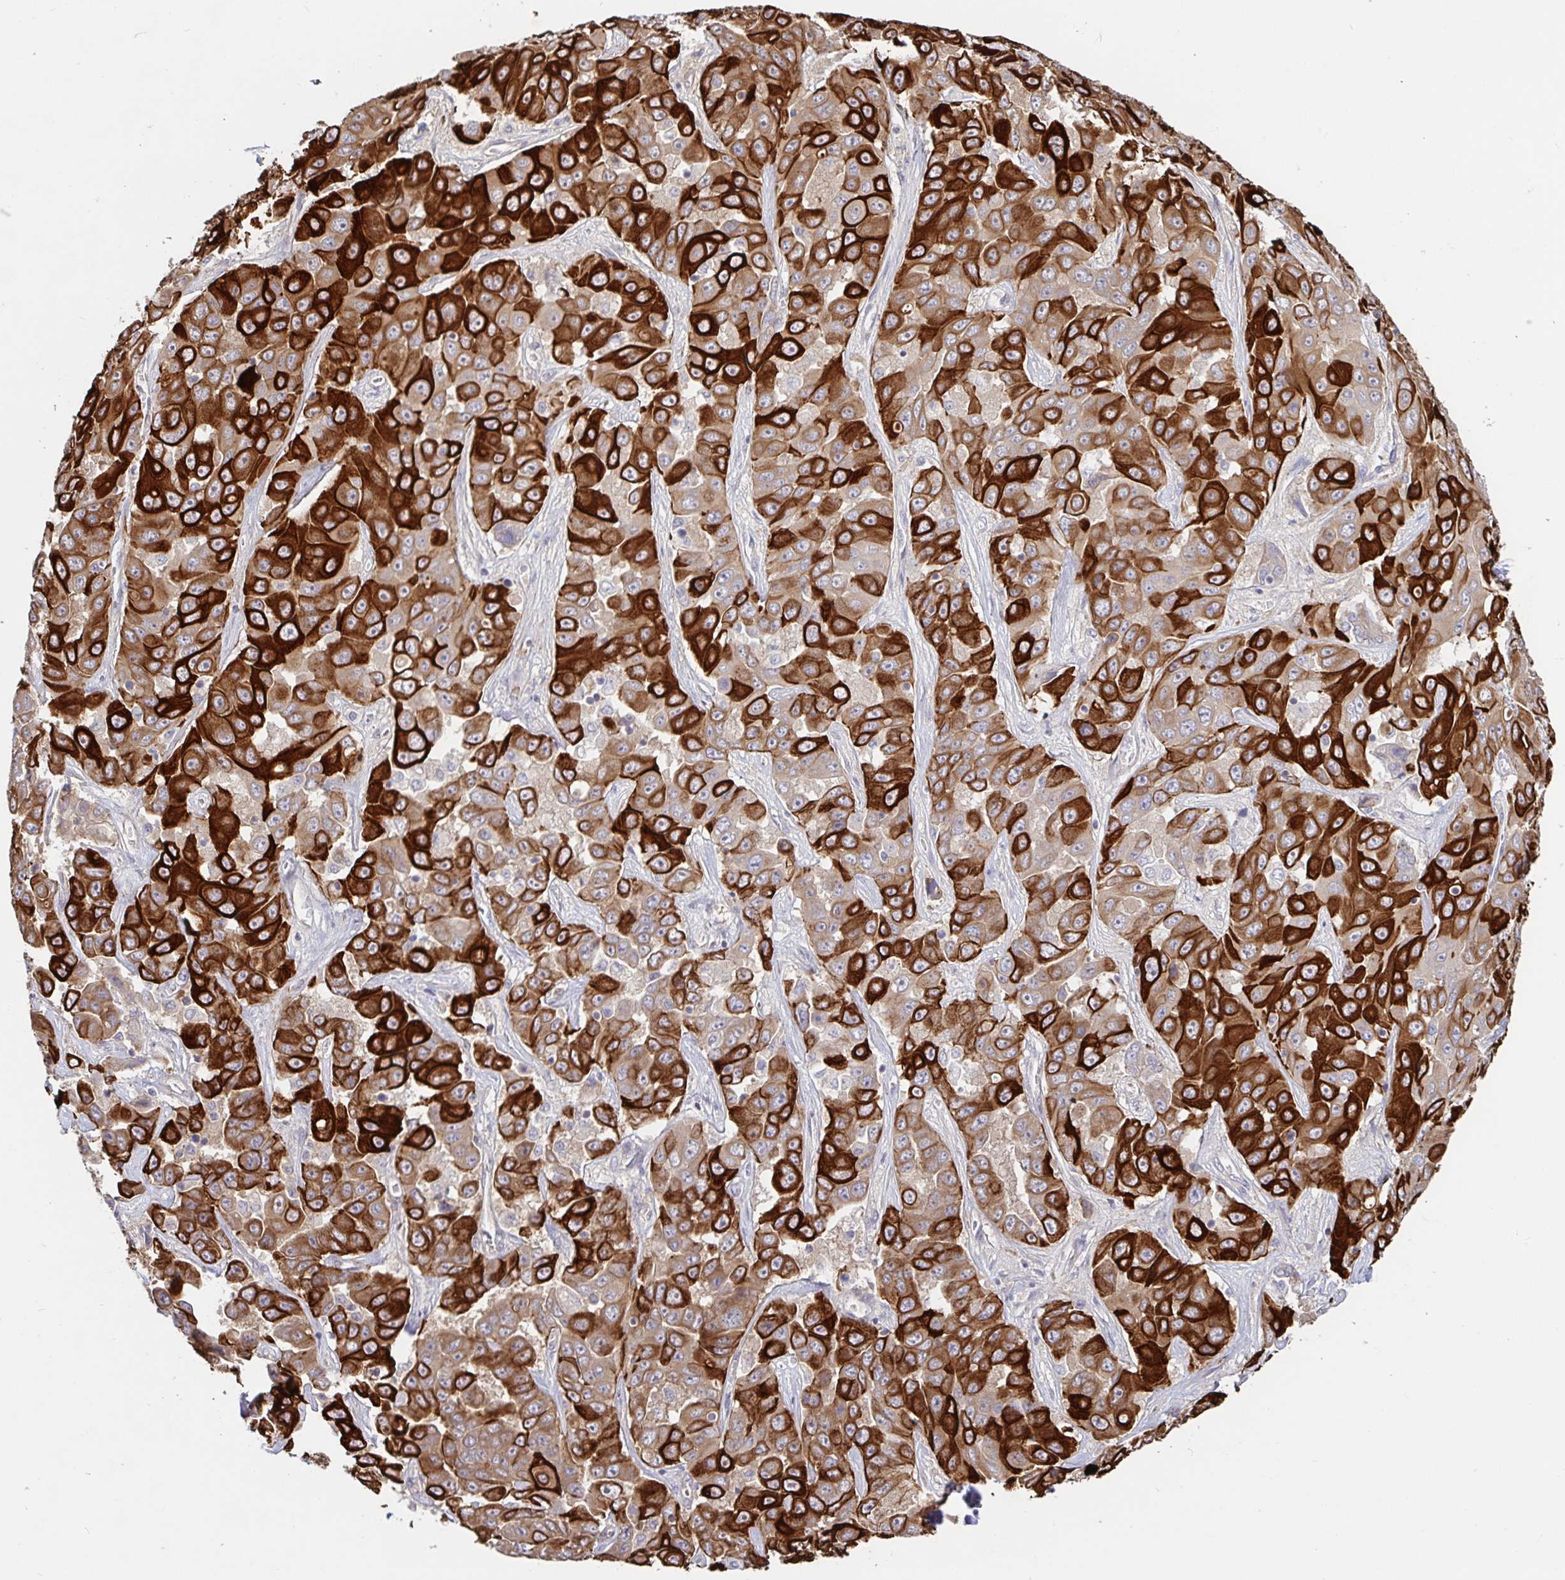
{"staining": {"intensity": "strong", "quantity": "25%-75%", "location": "cytoplasmic/membranous"}, "tissue": "liver cancer", "cell_type": "Tumor cells", "image_type": "cancer", "snomed": [{"axis": "morphology", "description": "Cholangiocarcinoma"}, {"axis": "topography", "description": "Liver"}], "caption": "Approximately 25%-75% of tumor cells in human liver cancer (cholangiocarcinoma) exhibit strong cytoplasmic/membranous protein staining as visualized by brown immunohistochemical staining.", "gene": "AACS", "patient": {"sex": "female", "age": 52}}